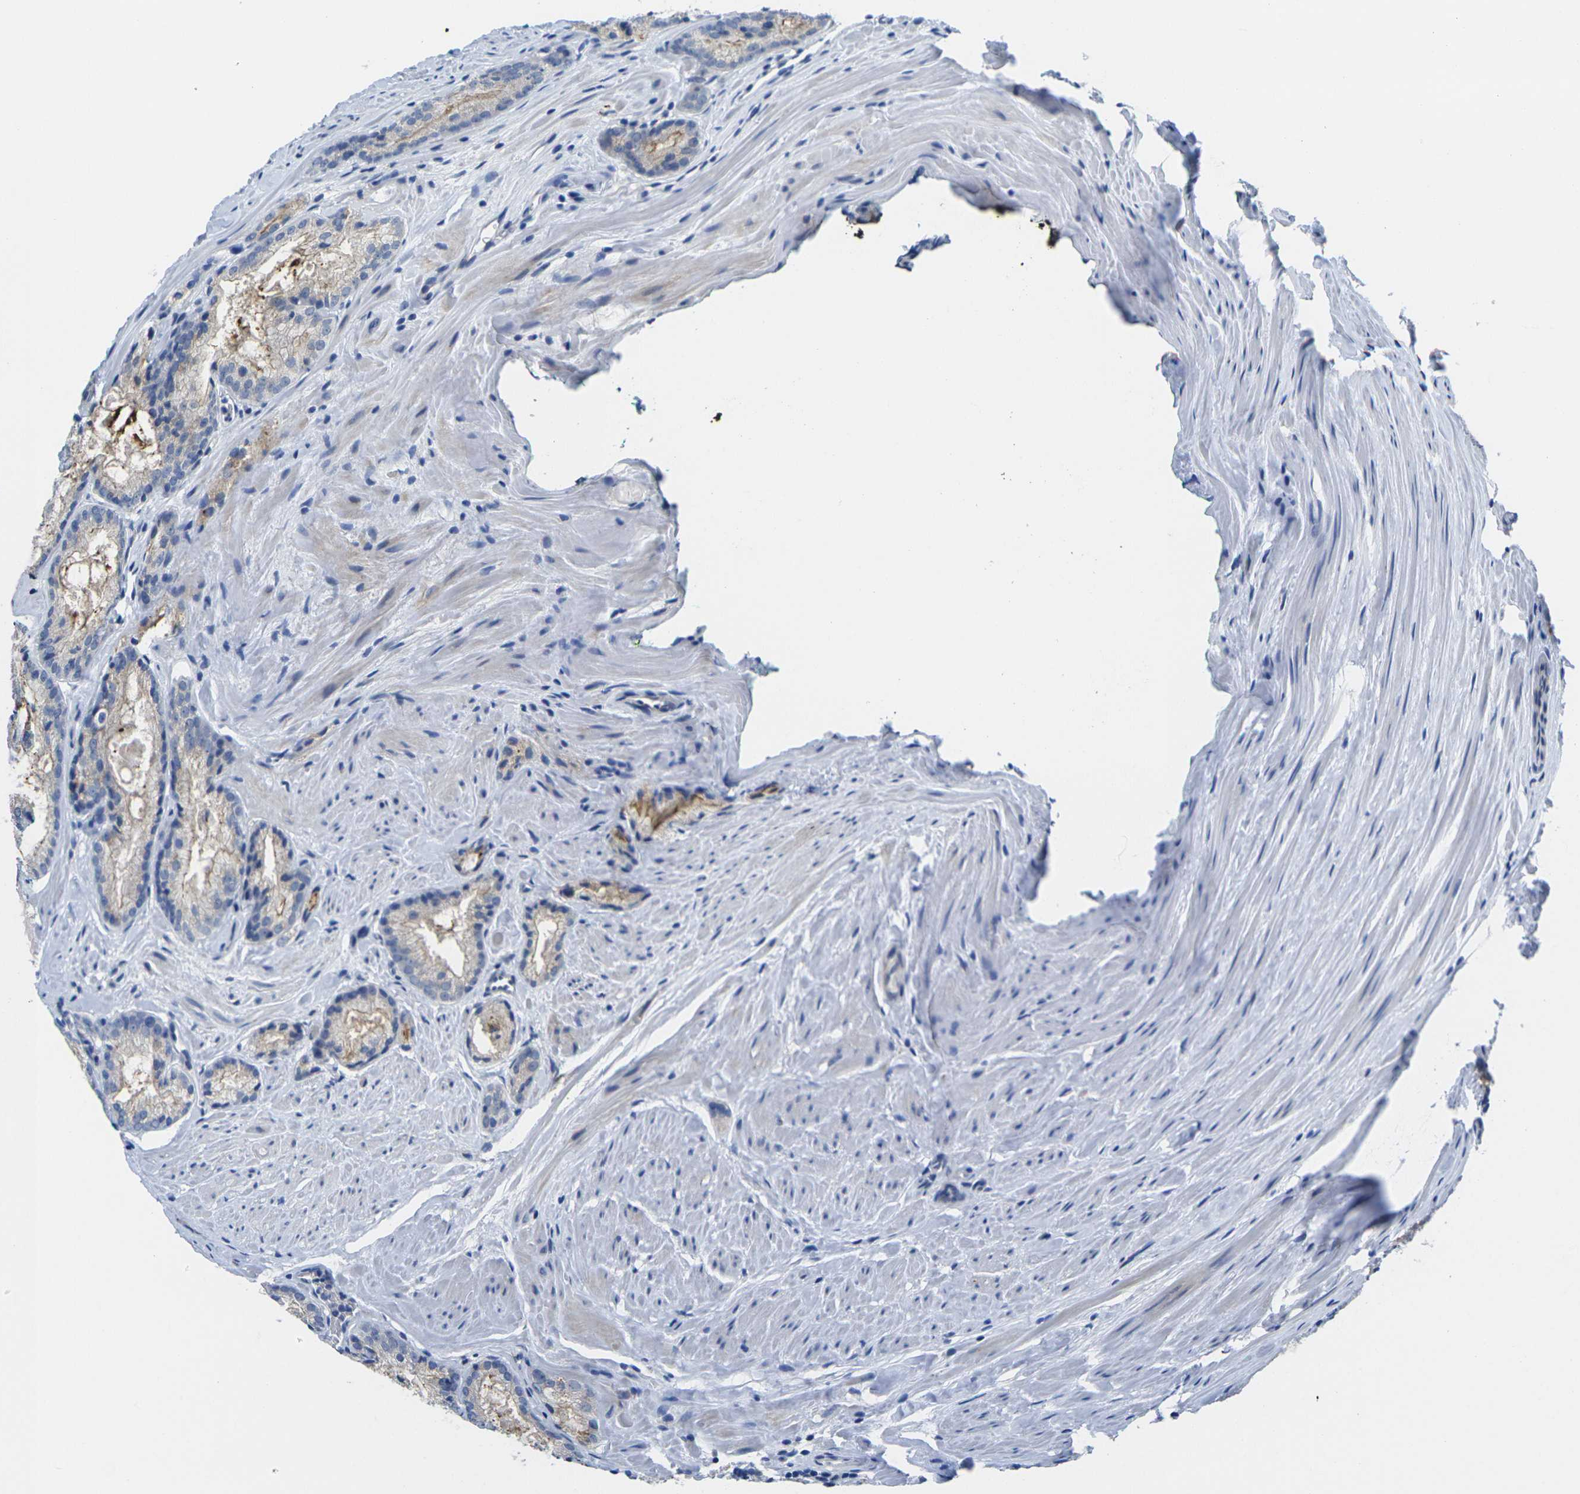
{"staining": {"intensity": "moderate", "quantity": "25%-75%", "location": "cytoplasmic/membranous"}, "tissue": "prostate cancer", "cell_type": "Tumor cells", "image_type": "cancer", "snomed": [{"axis": "morphology", "description": "Adenocarcinoma, Low grade"}, {"axis": "topography", "description": "Prostate"}], "caption": "A brown stain highlights moderate cytoplasmic/membranous expression of a protein in human prostate low-grade adenocarcinoma tumor cells. The staining was performed using DAB, with brown indicating positive protein expression. Nuclei are stained blue with hematoxylin.", "gene": "CRK", "patient": {"sex": "male", "age": 64}}